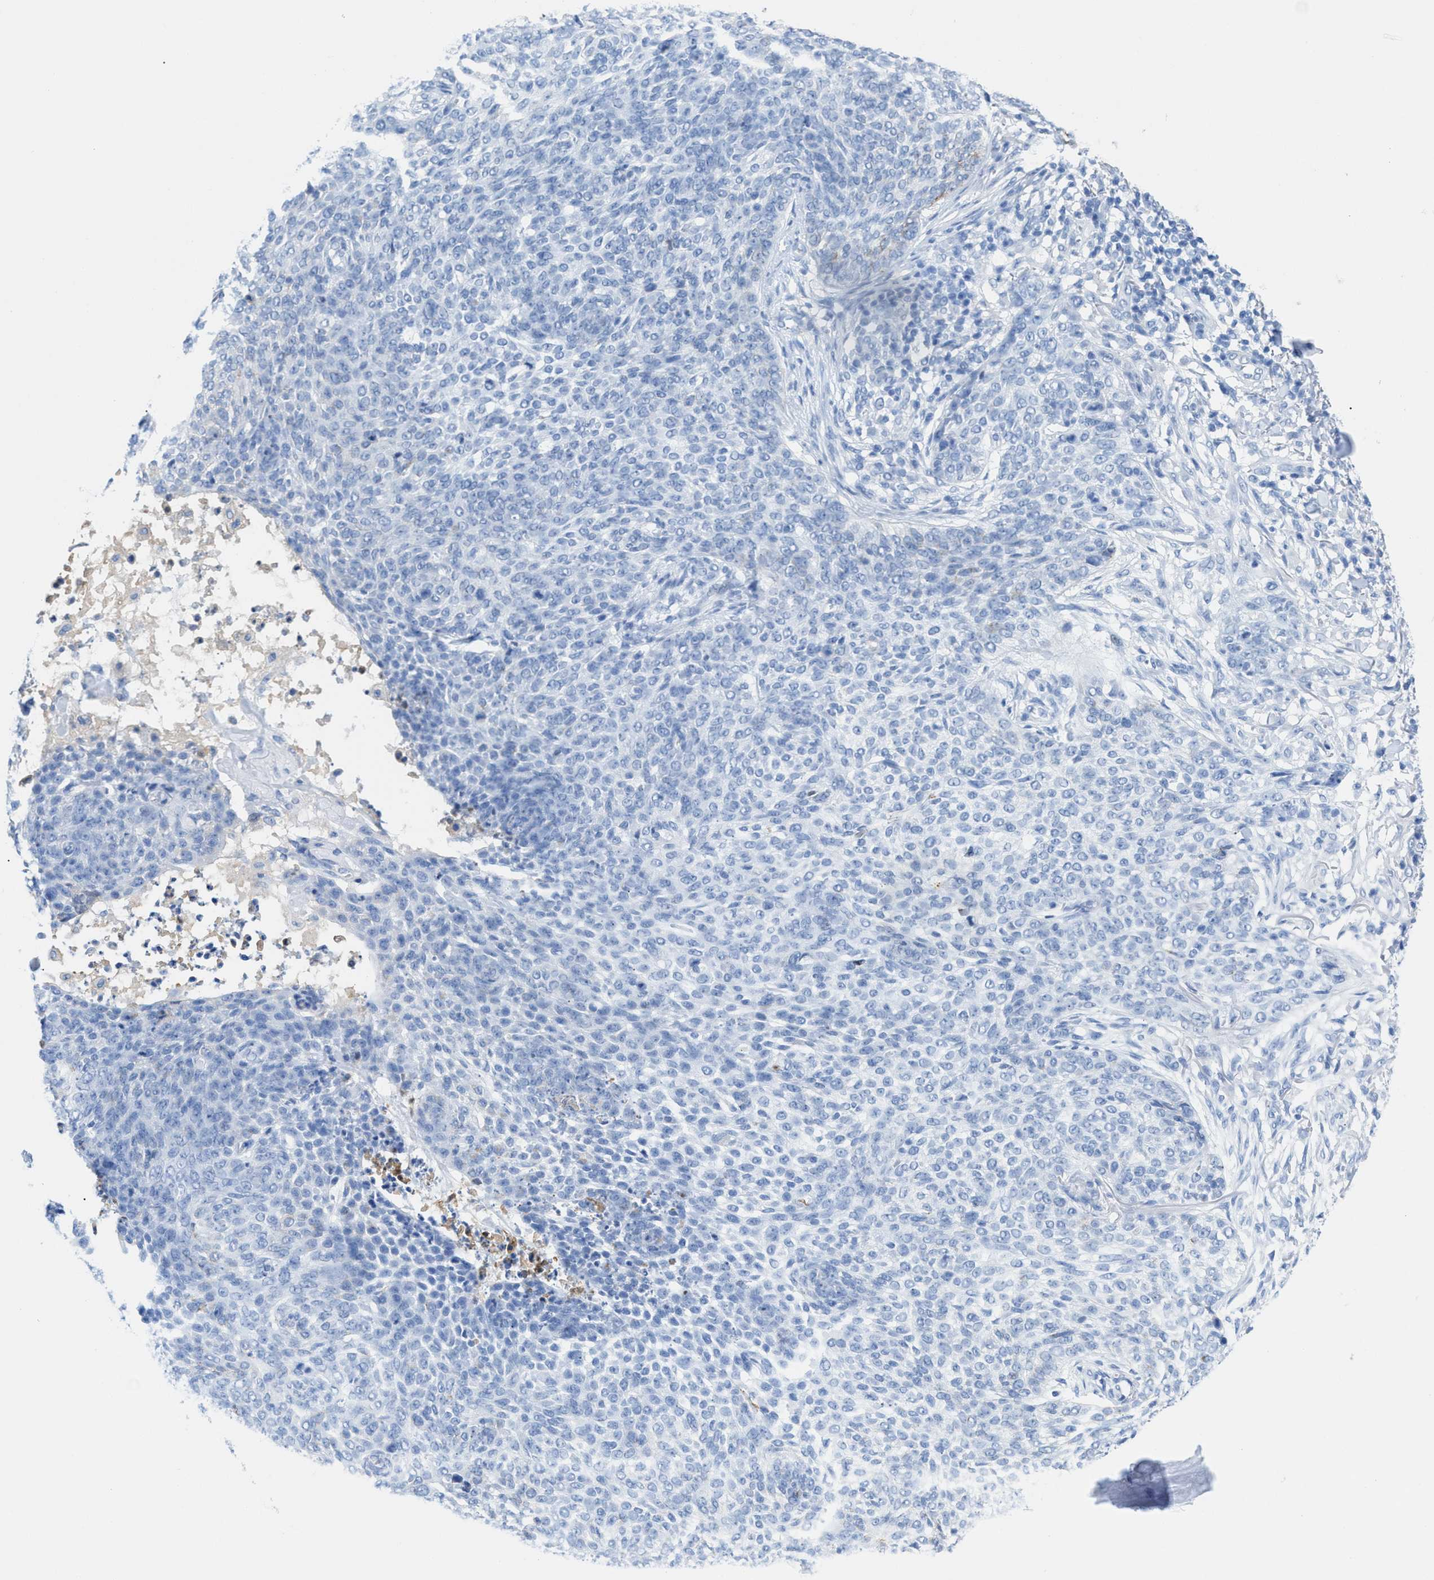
{"staining": {"intensity": "negative", "quantity": "none", "location": "none"}, "tissue": "skin cancer", "cell_type": "Tumor cells", "image_type": "cancer", "snomed": [{"axis": "morphology", "description": "Basal cell carcinoma"}, {"axis": "topography", "description": "Skin"}], "caption": "The immunohistochemistry histopathology image has no significant staining in tumor cells of skin cancer (basal cell carcinoma) tissue.", "gene": "ANKFN1", "patient": {"sex": "female", "age": 64}}